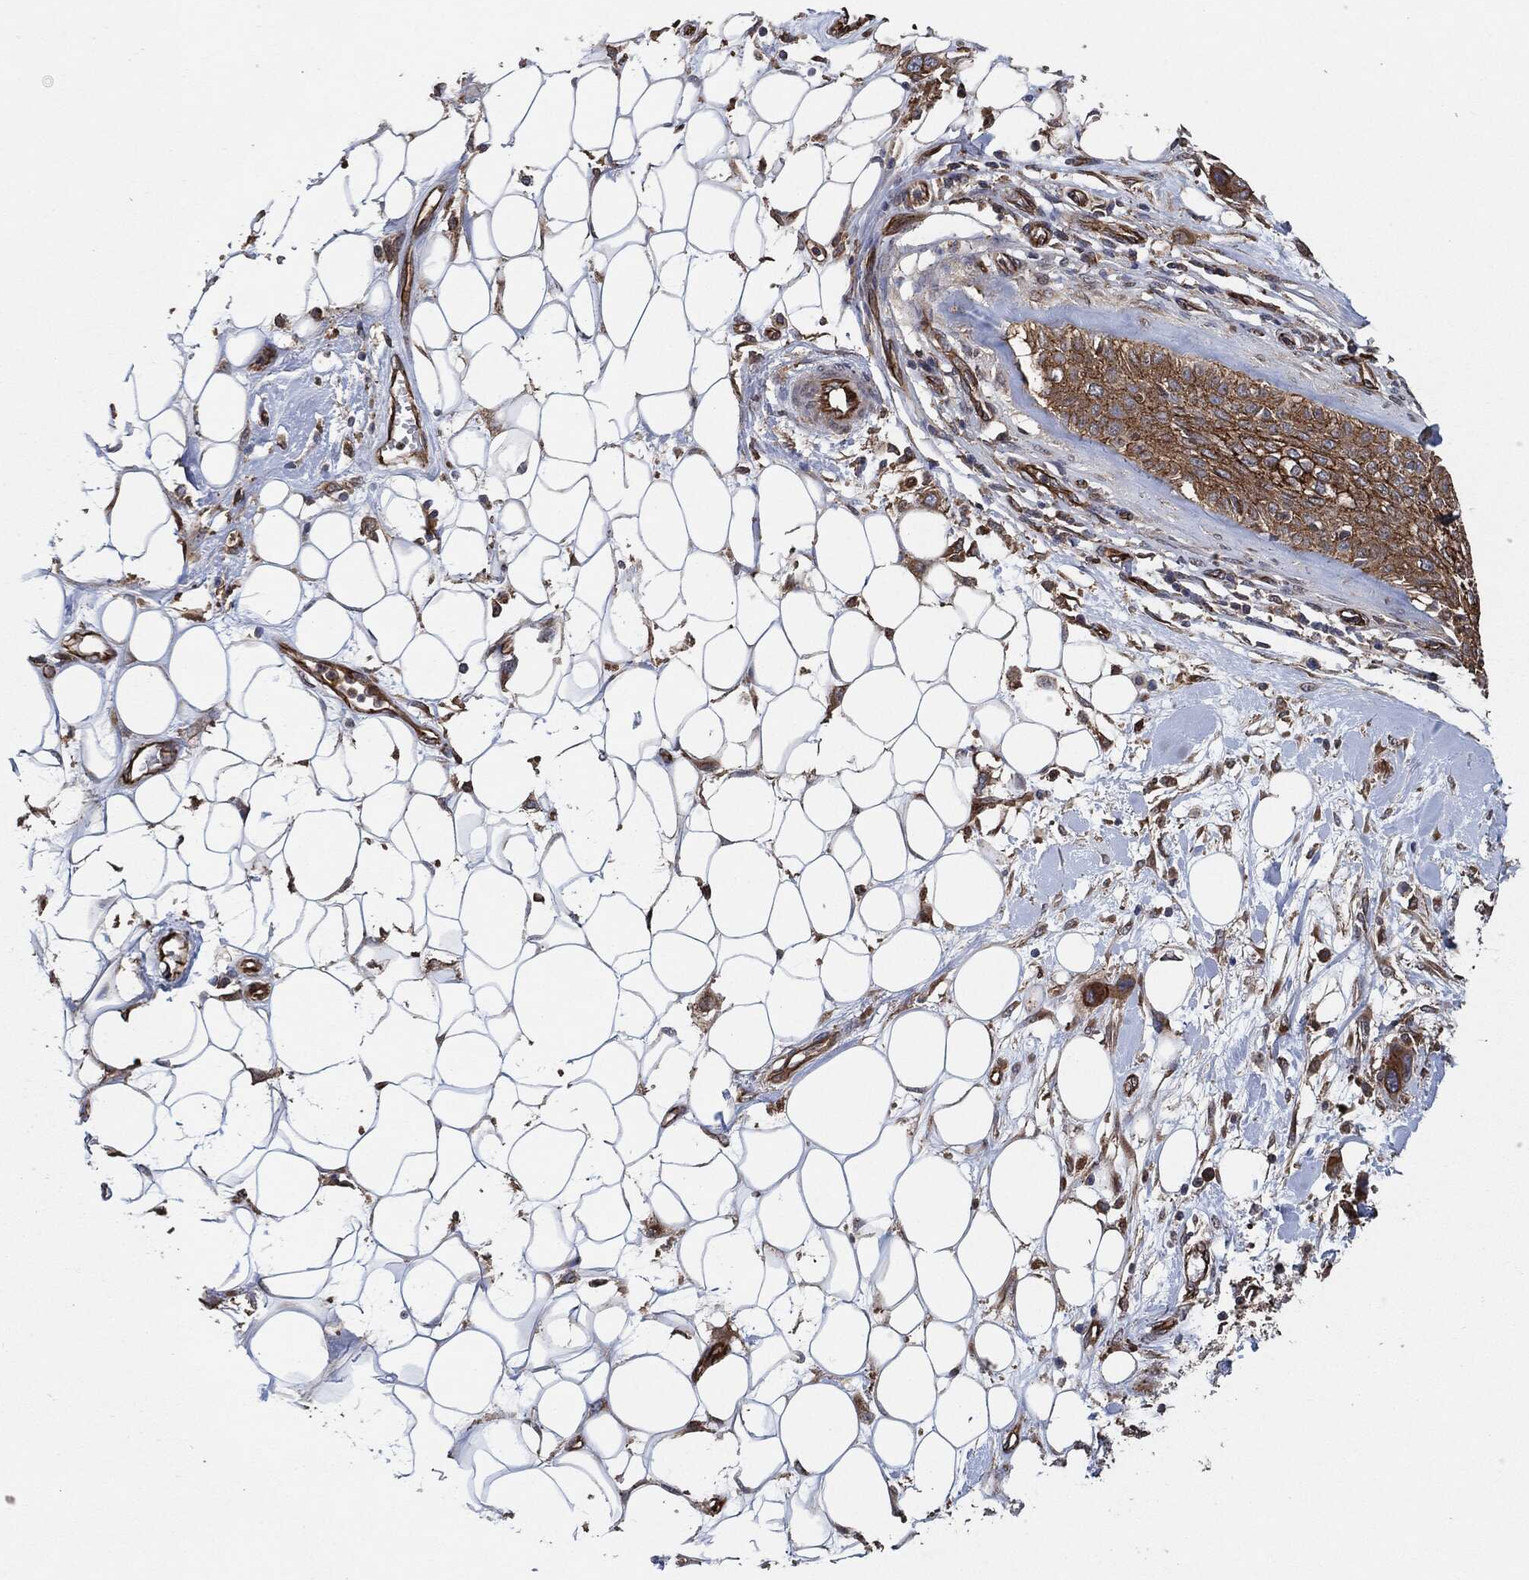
{"staining": {"intensity": "moderate", "quantity": ">75%", "location": "cytoplasmic/membranous"}, "tissue": "skin cancer", "cell_type": "Tumor cells", "image_type": "cancer", "snomed": [{"axis": "morphology", "description": "Squamous cell carcinoma, NOS"}, {"axis": "topography", "description": "Skin"}], "caption": "Moderate cytoplasmic/membranous positivity for a protein is seen in about >75% of tumor cells of skin squamous cell carcinoma using immunohistochemistry.", "gene": "CTNNA1", "patient": {"sex": "male", "age": 79}}